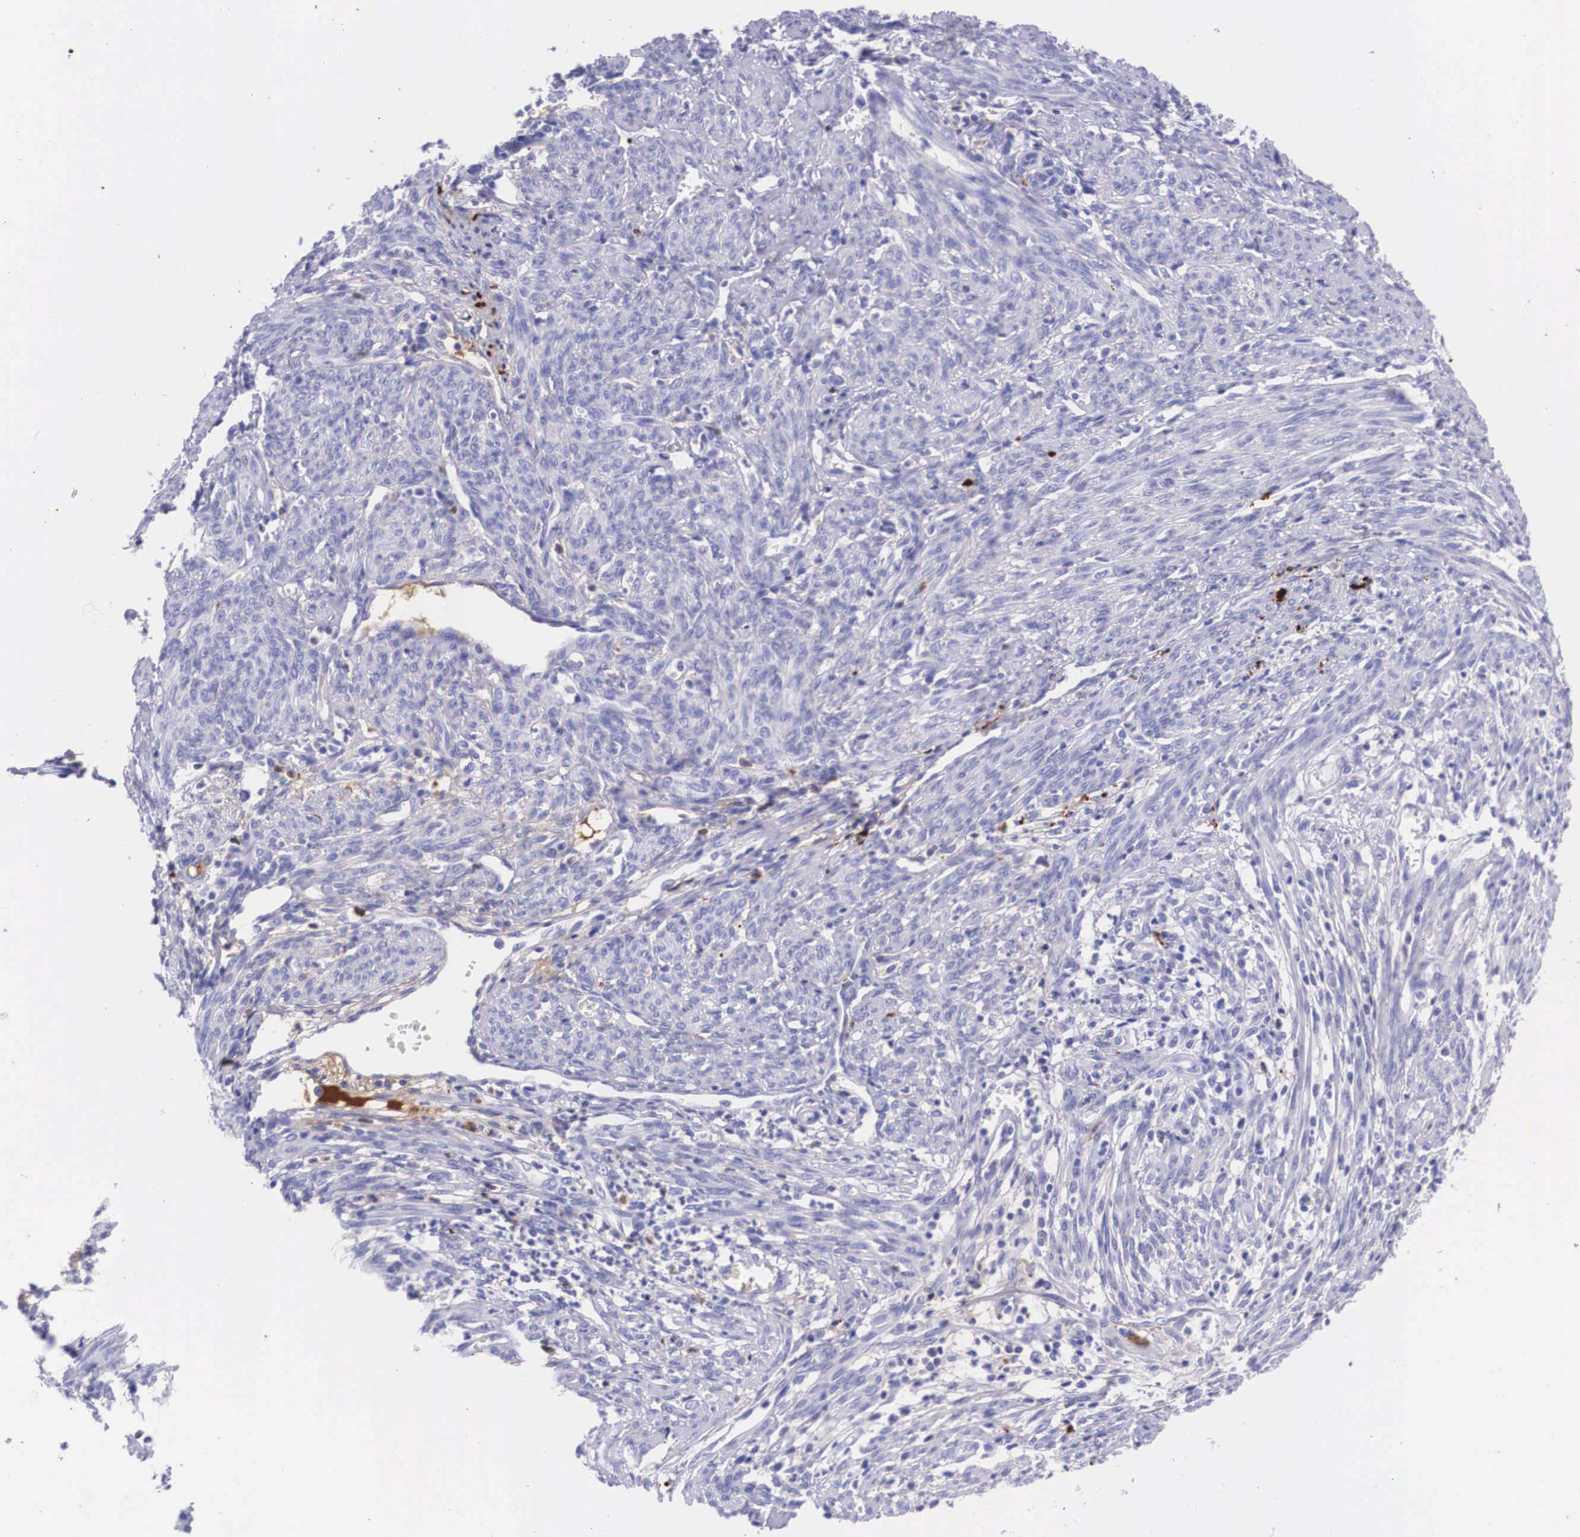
{"staining": {"intensity": "negative", "quantity": "none", "location": "none"}, "tissue": "endometrial cancer", "cell_type": "Tumor cells", "image_type": "cancer", "snomed": [{"axis": "morphology", "description": "Adenocarcinoma, NOS"}, {"axis": "topography", "description": "Endometrium"}], "caption": "Immunohistochemical staining of endometrial cancer reveals no significant expression in tumor cells. Brightfield microscopy of IHC stained with DAB (brown) and hematoxylin (blue), captured at high magnification.", "gene": "PLG", "patient": {"sex": "female", "age": 66}}